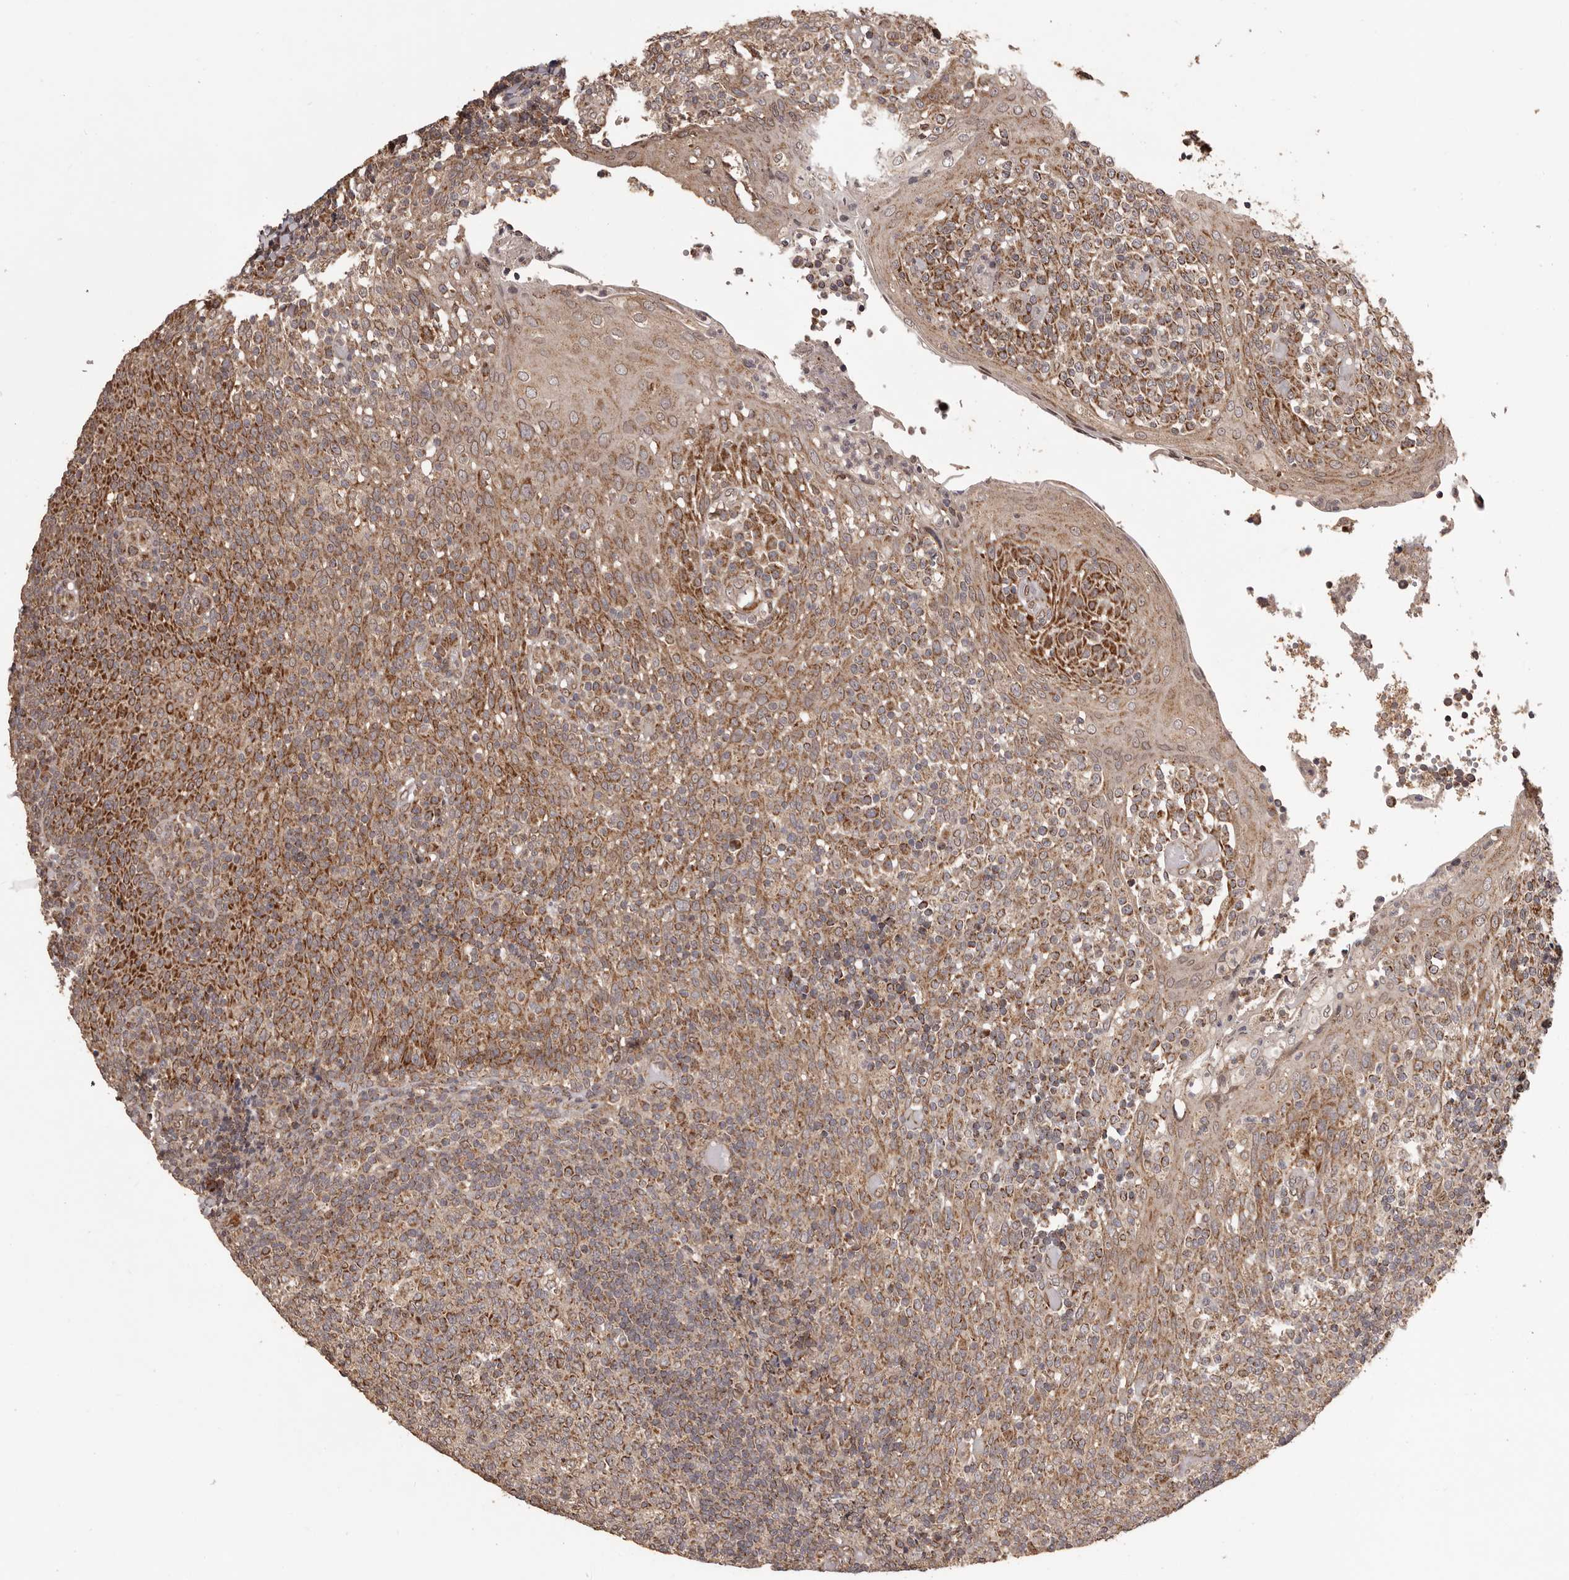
{"staining": {"intensity": "strong", "quantity": "25%-75%", "location": "cytoplasmic/membranous"}, "tissue": "tonsil", "cell_type": "Germinal center cells", "image_type": "normal", "snomed": [{"axis": "morphology", "description": "Normal tissue, NOS"}, {"axis": "topography", "description": "Tonsil"}], "caption": "Immunohistochemical staining of normal tonsil exhibits high levels of strong cytoplasmic/membranous staining in approximately 25%-75% of germinal center cells.", "gene": "CHRM2", "patient": {"sex": "female", "age": 19}}